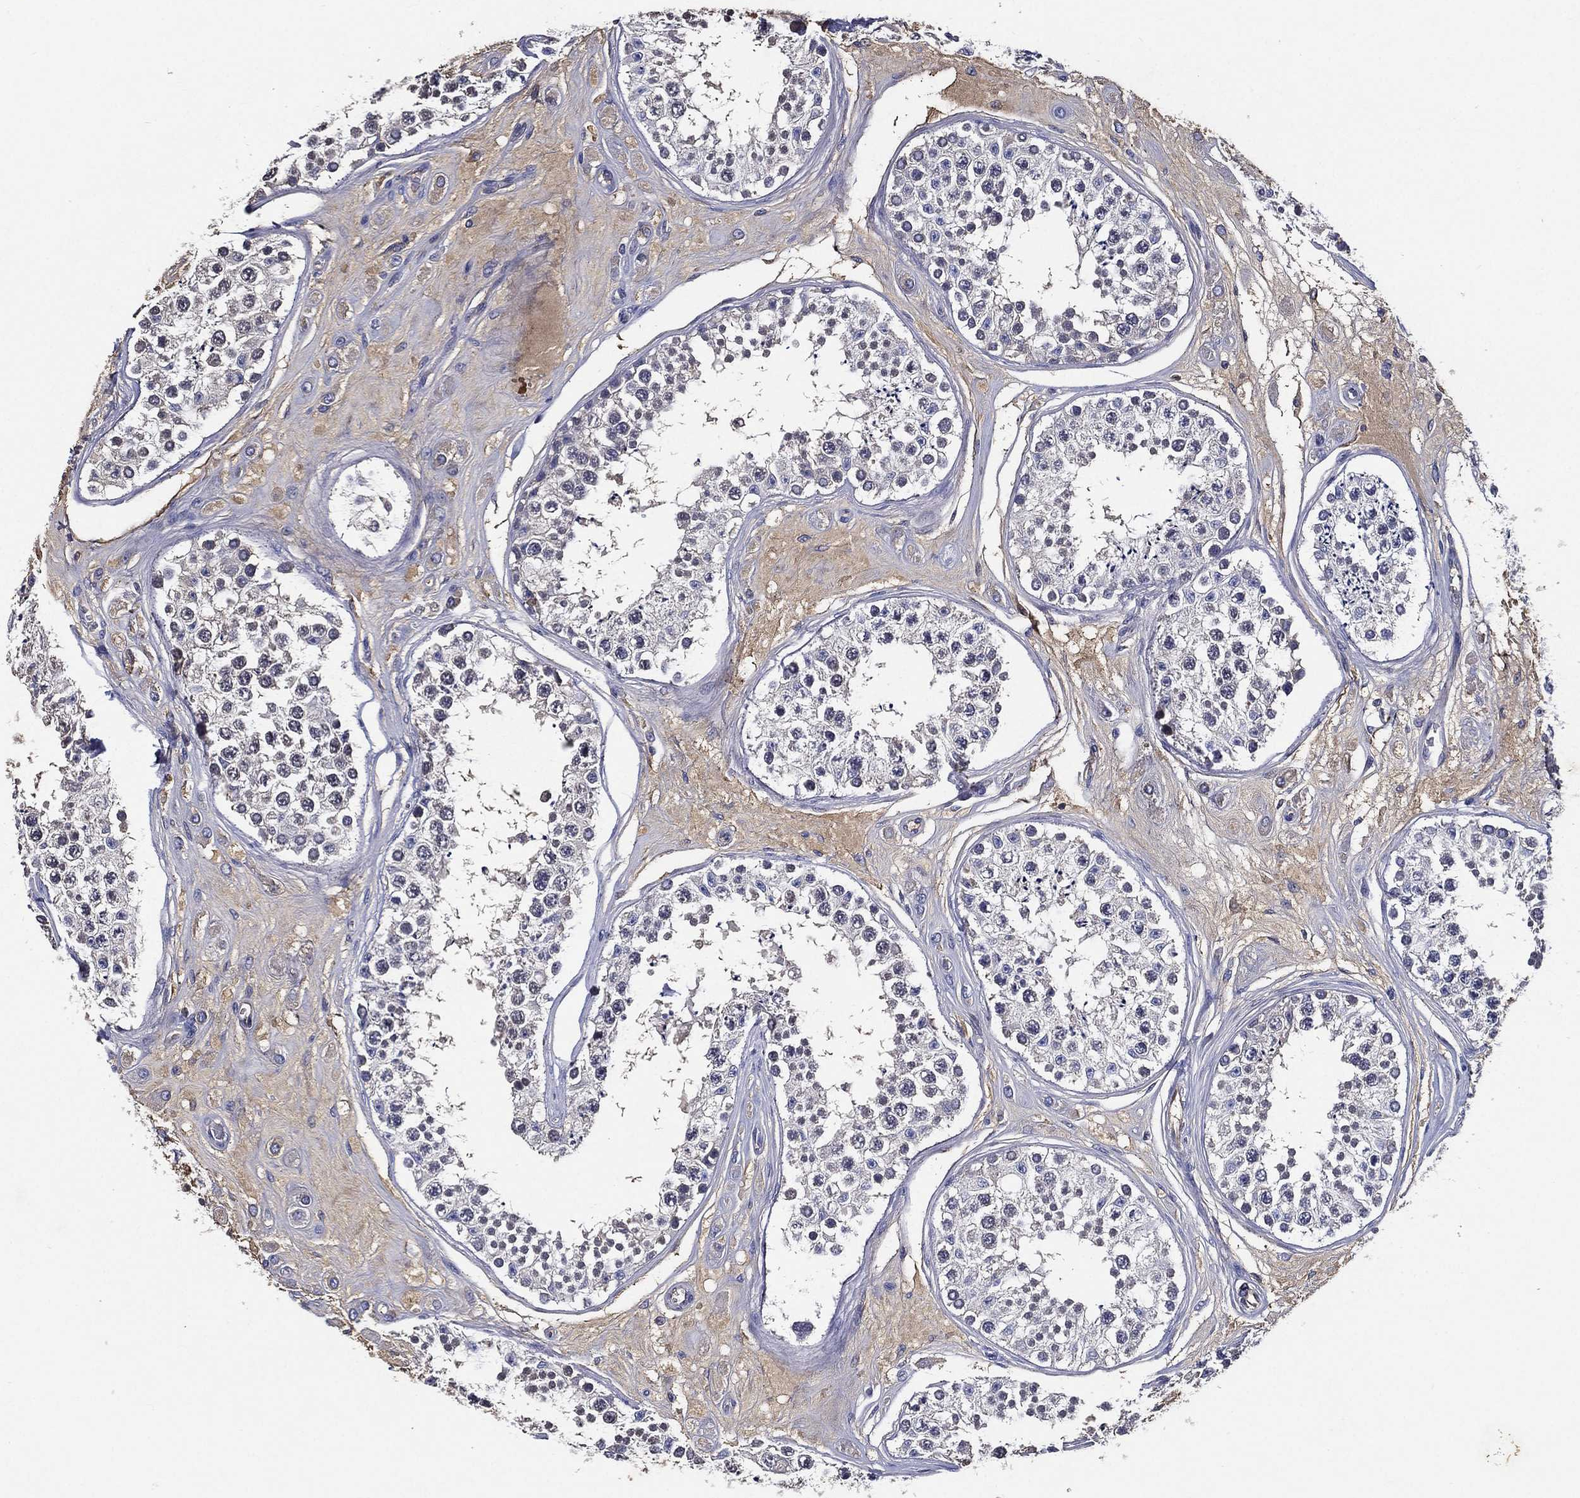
{"staining": {"intensity": "negative", "quantity": "none", "location": "none"}, "tissue": "testis", "cell_type": "Cells in seminiferous ducts", "image_type": "normal", "snomed": [{"axis": "morphology", "description": "Normal tissue, NOS"}, {"axis": "topography", "description": "Testis"}], "caption": "This histopathology image is of unremarkable testis stained with IHC to label a protein in brown with the nuclei are counter-stained blue. There is no positivity in cells in seminiferous ducts. (DAB immunohistochemistry visualized using brightfield microscopy, high magnification).", "gene": "TMPRSS11D", "patient": {"sex": "male", "age": 25}}